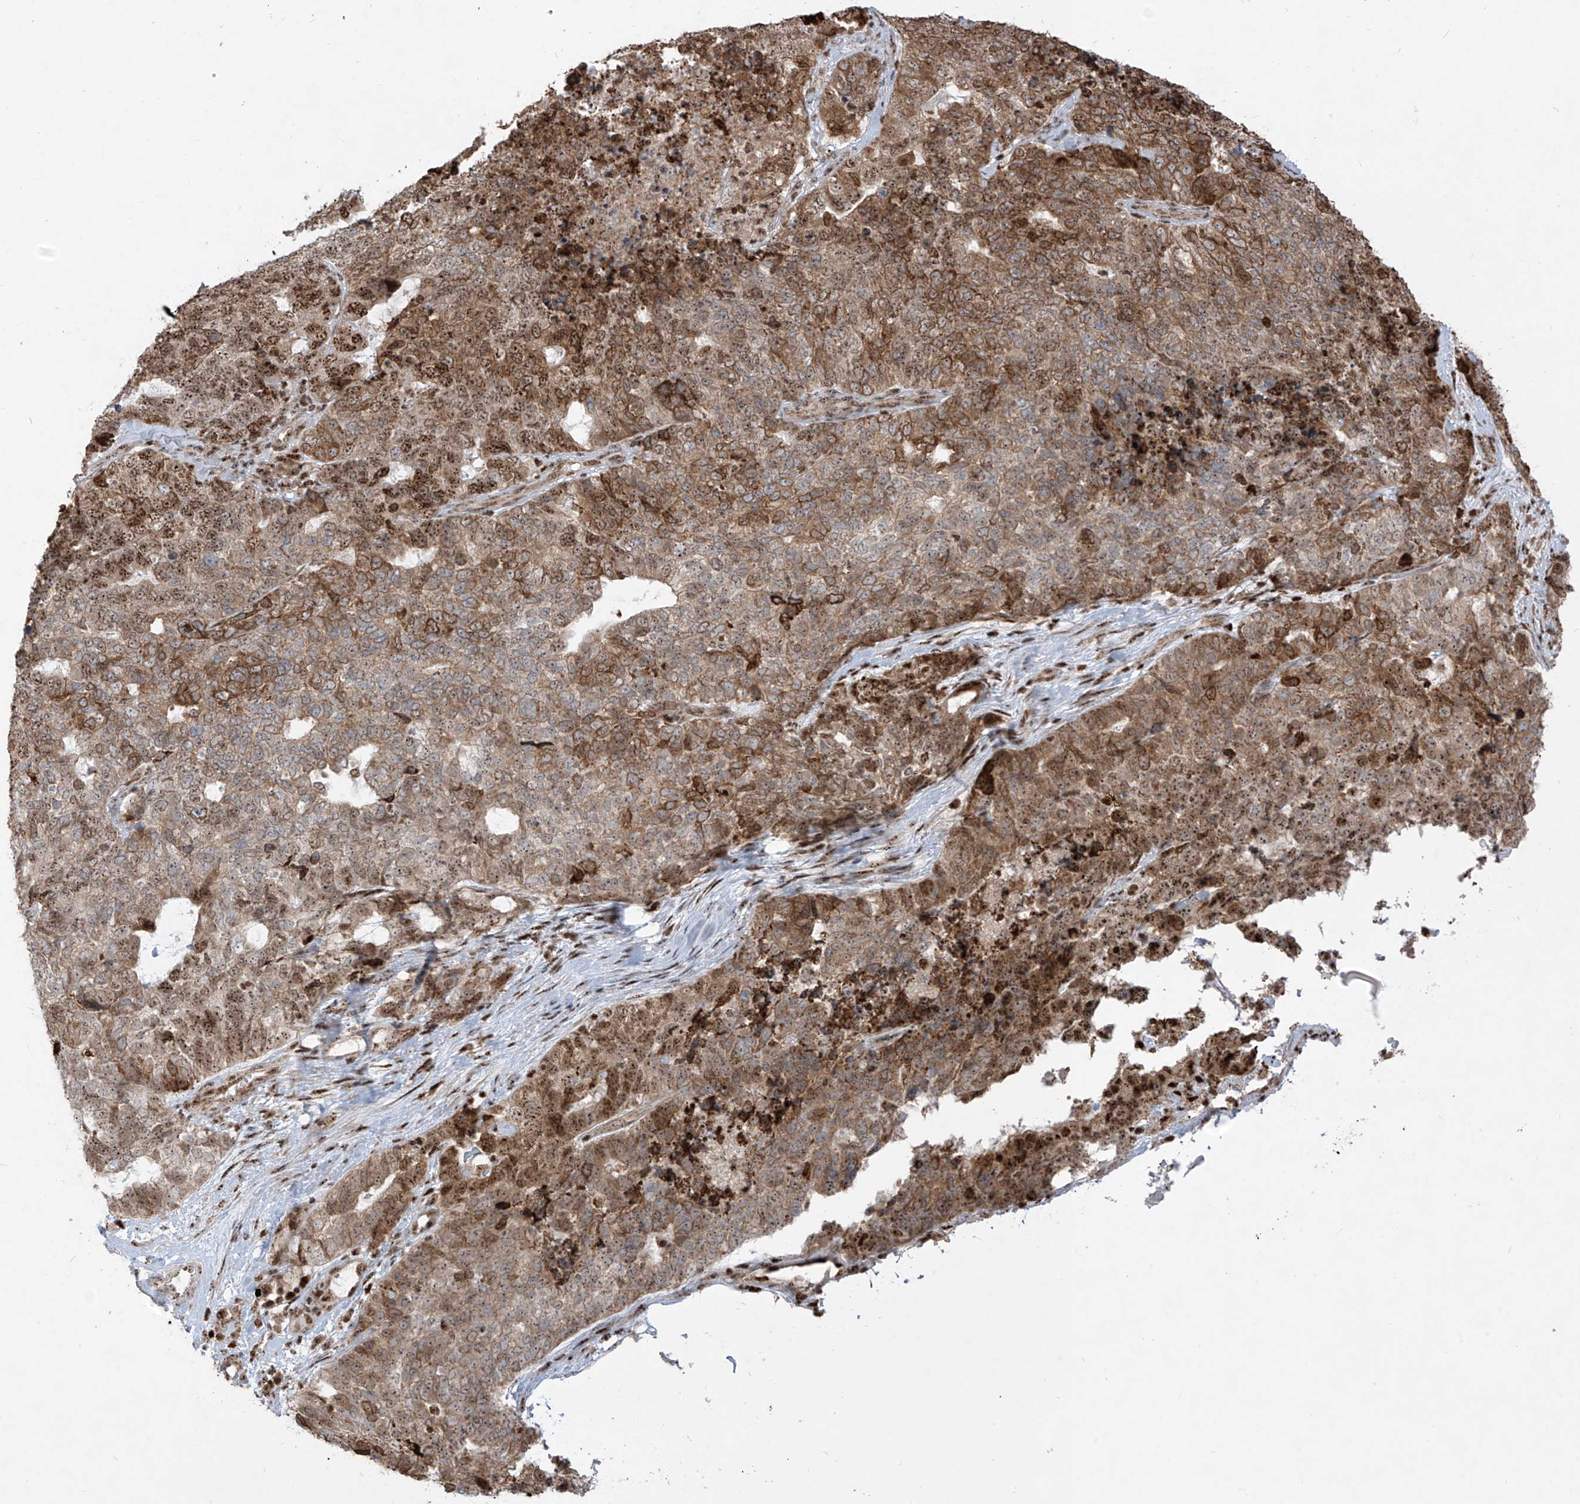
{"staining": {"intensity": "moderate", "quantity": ">75%", "location": "cytoplasmic/membranous,nuclear"}, "tissue": "cervical cancer", "cell_type": "Tumor cells", "image_type": "cancer", "snomed": [{"axis": "morphology", "description": "Squamous cell carcinoma, NOS"}, {"axis": "topography", "description": "Cervix"}], "caption": "About >75% of tumor cells in human squamous cell carcinoma (cervical) display moderate cytoplasmic/membranous and nuclear protein expression as visualized by brown immunohistochemical staining.", "gene": "ZBTB8A", "patient": {"sex": "female", "age": 63}}